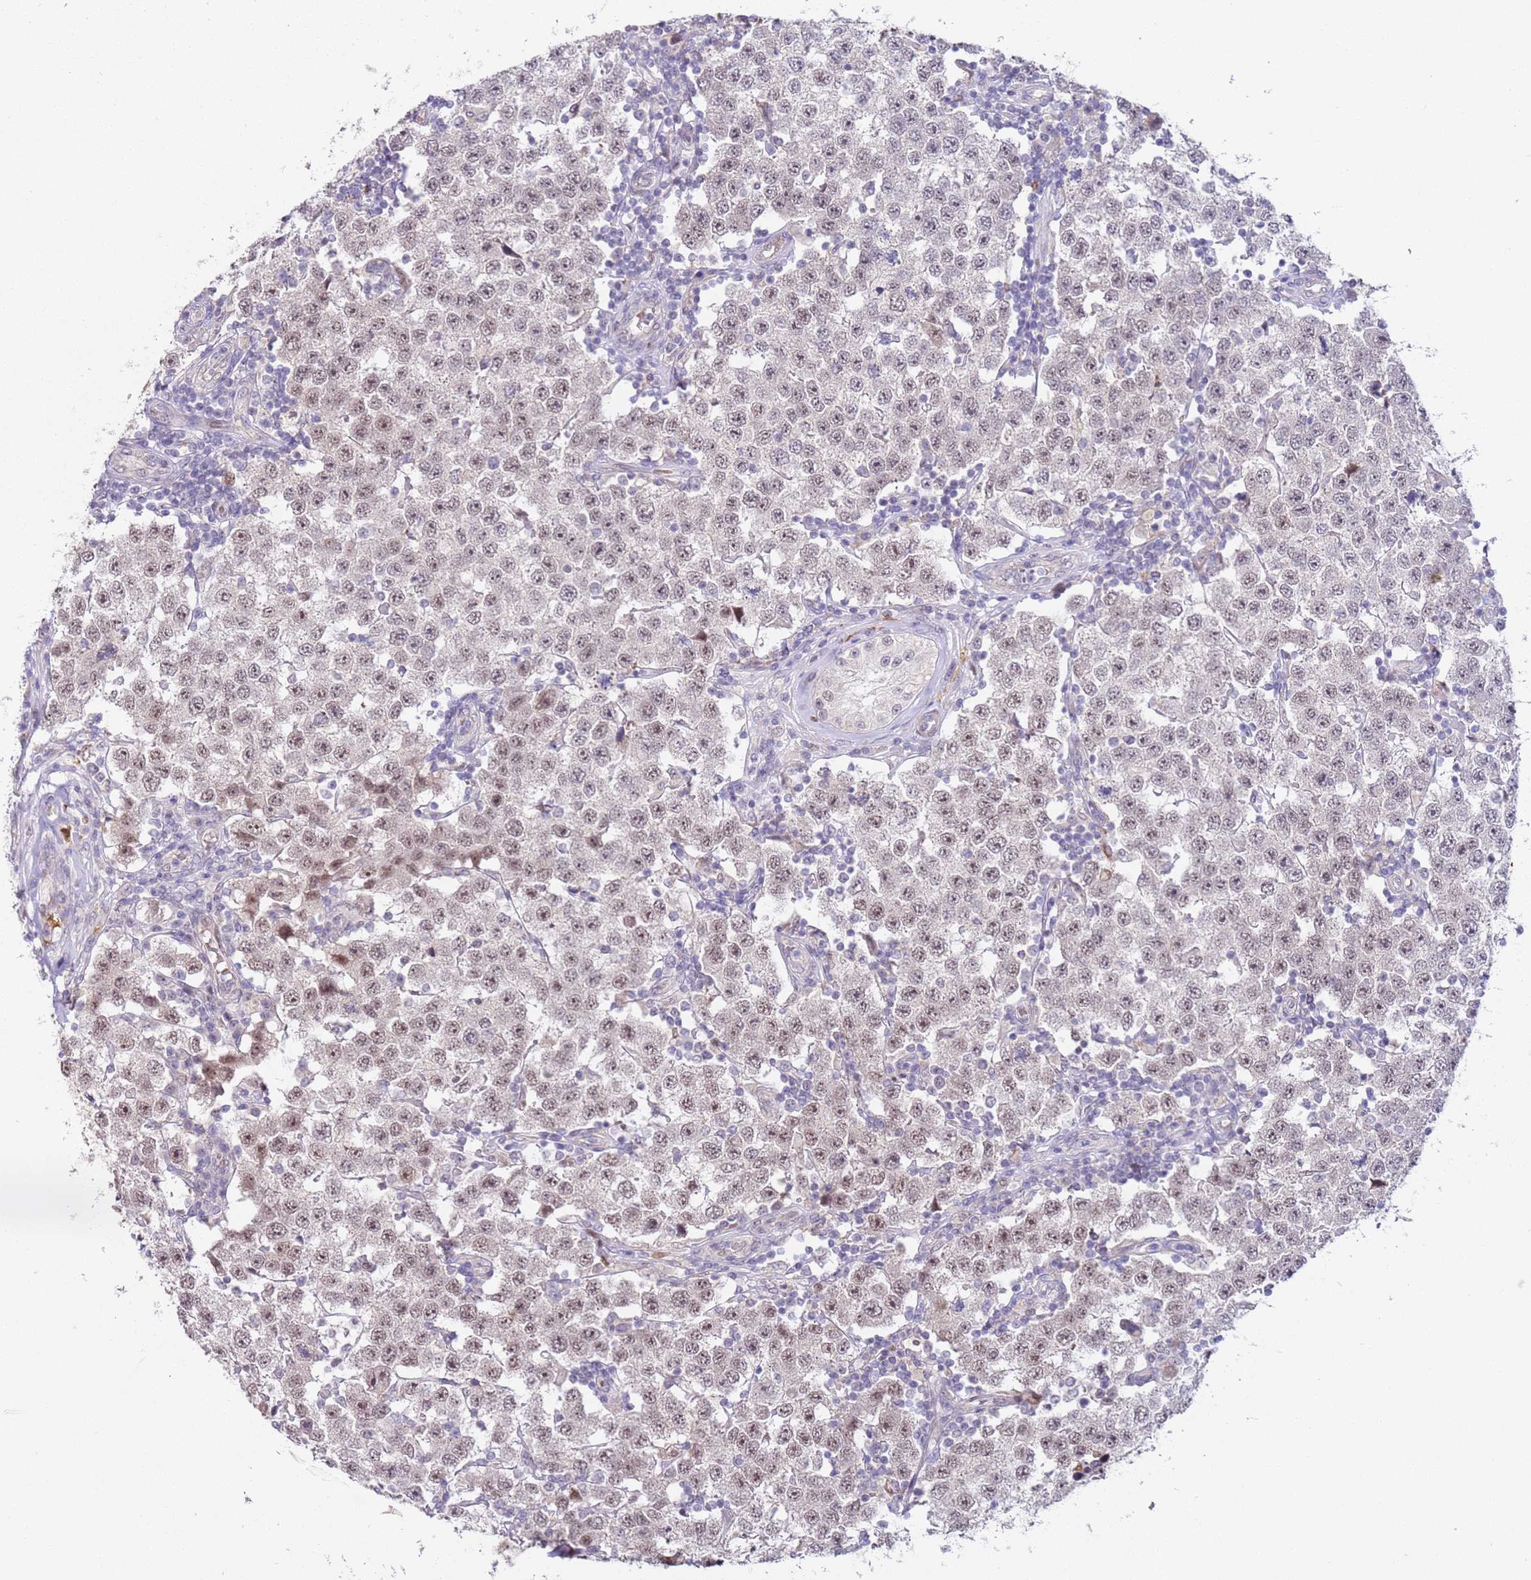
{"staining": {"intensity": "weak", "quantity": "25%-75%", "location": "nuclear"}, "tissue": "testis cancer", "cell_type": "Tumor cells", "image_type": "cancer", "snomed": [{"axis": "morphology", "description": "Seminoma, NOS"}, {"axis": "topography", "description": "Testis"}], "caption": "Protein positivity by IHC displays weak nuclear positivity in approximately 25%-75% of tumor cells in seminoma (testis).", "gene": "LGALSL", "patient": {"sex": "male", "age": 34}}